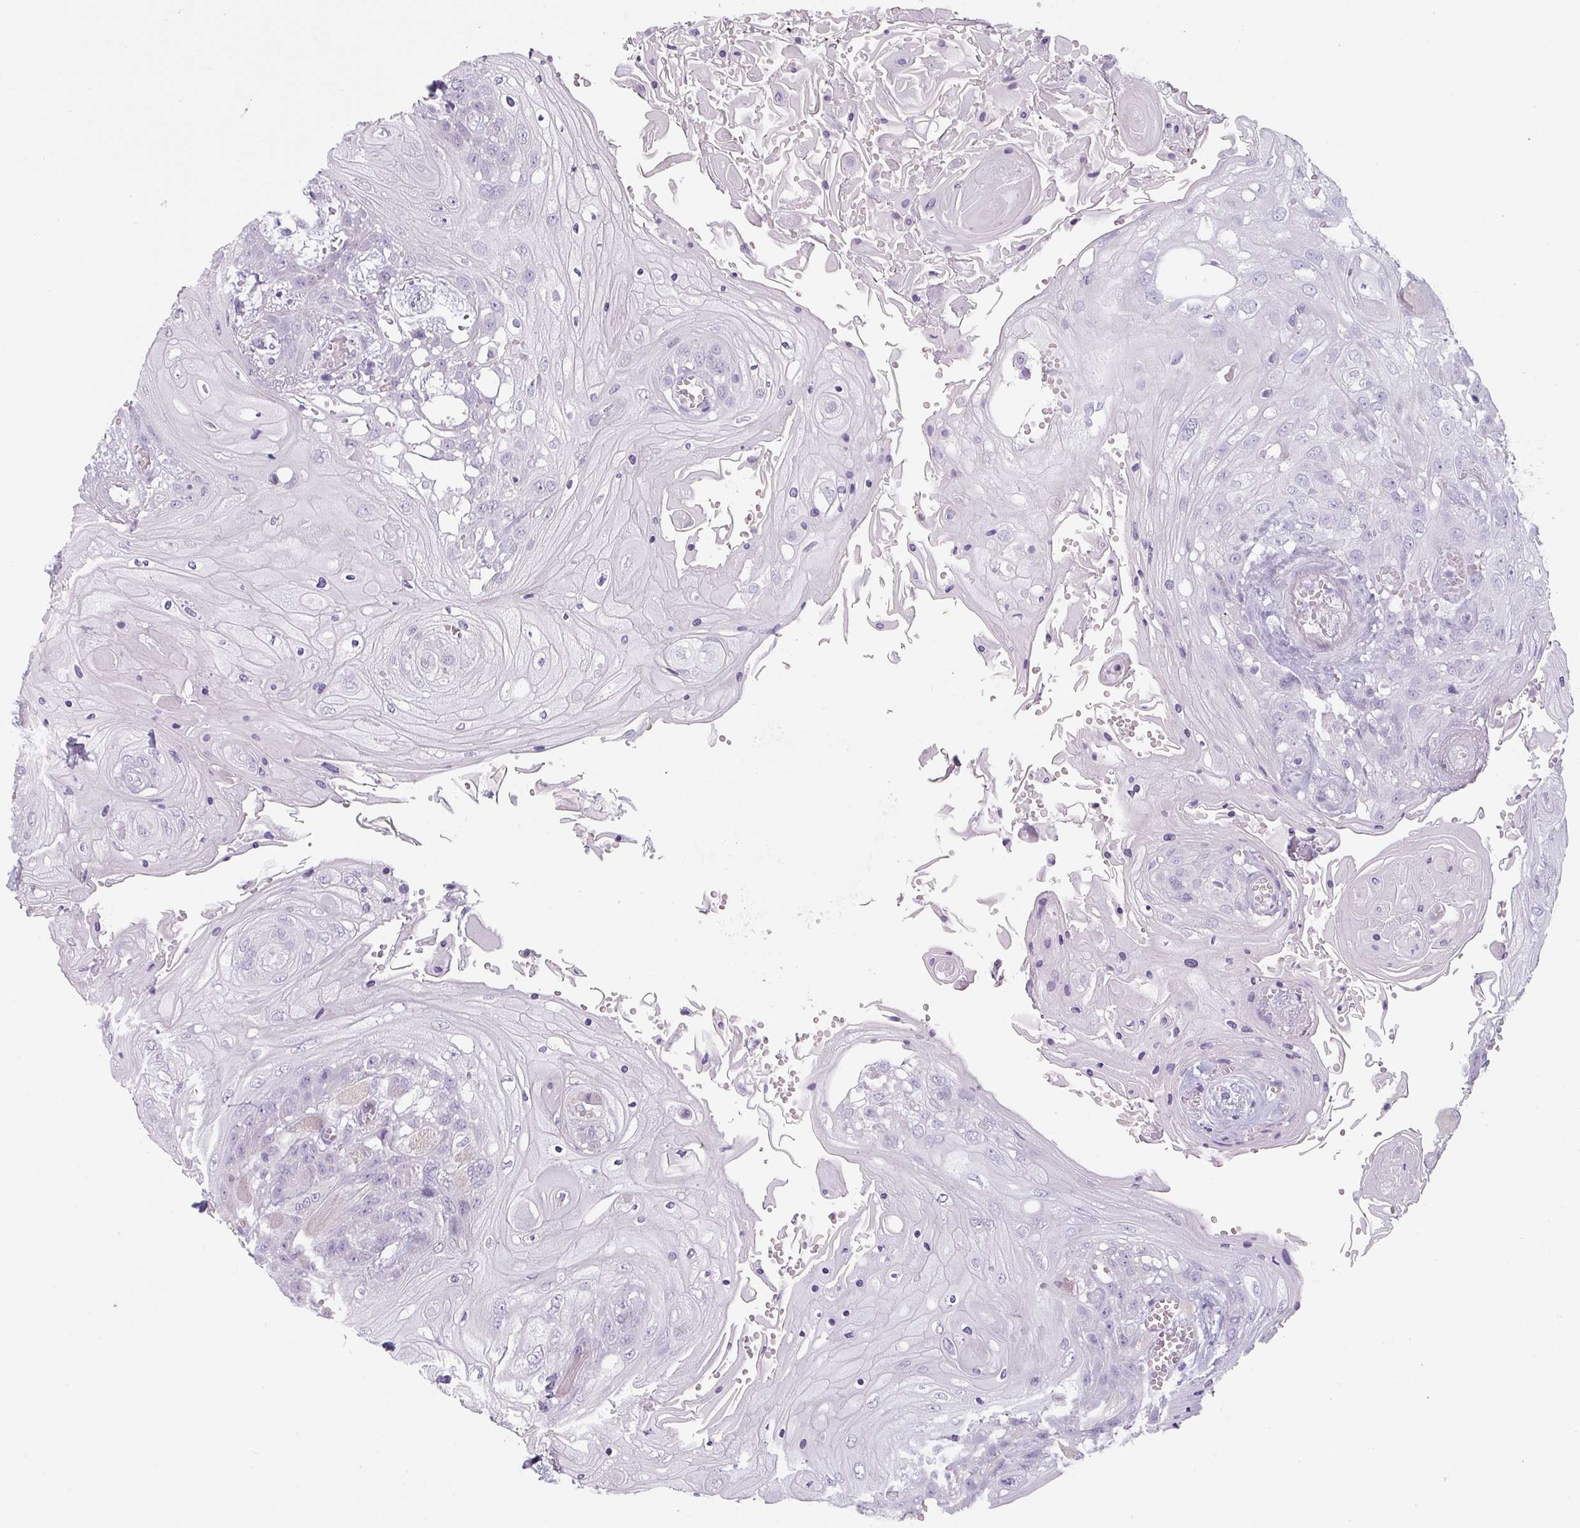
{"staining": {"intensity": "negative", "quantity": "none", "location": "none"}, "tissue": "head and neck cancer", "cell_type": "Tumor cells", "image_type": "cancer", "snomed": [{"axis": "morphology", "description": "Squamous cell carcinoma, NOS"}, {"axis": "topography", "description": "Head-Neck"}], "caption": "This is an immunohistochemistry micrograph of human head and neck cancer. There is no staining in tumor cells.", "gene": "SFTPA1", "patient": {"sex": "female", "age": 43}}